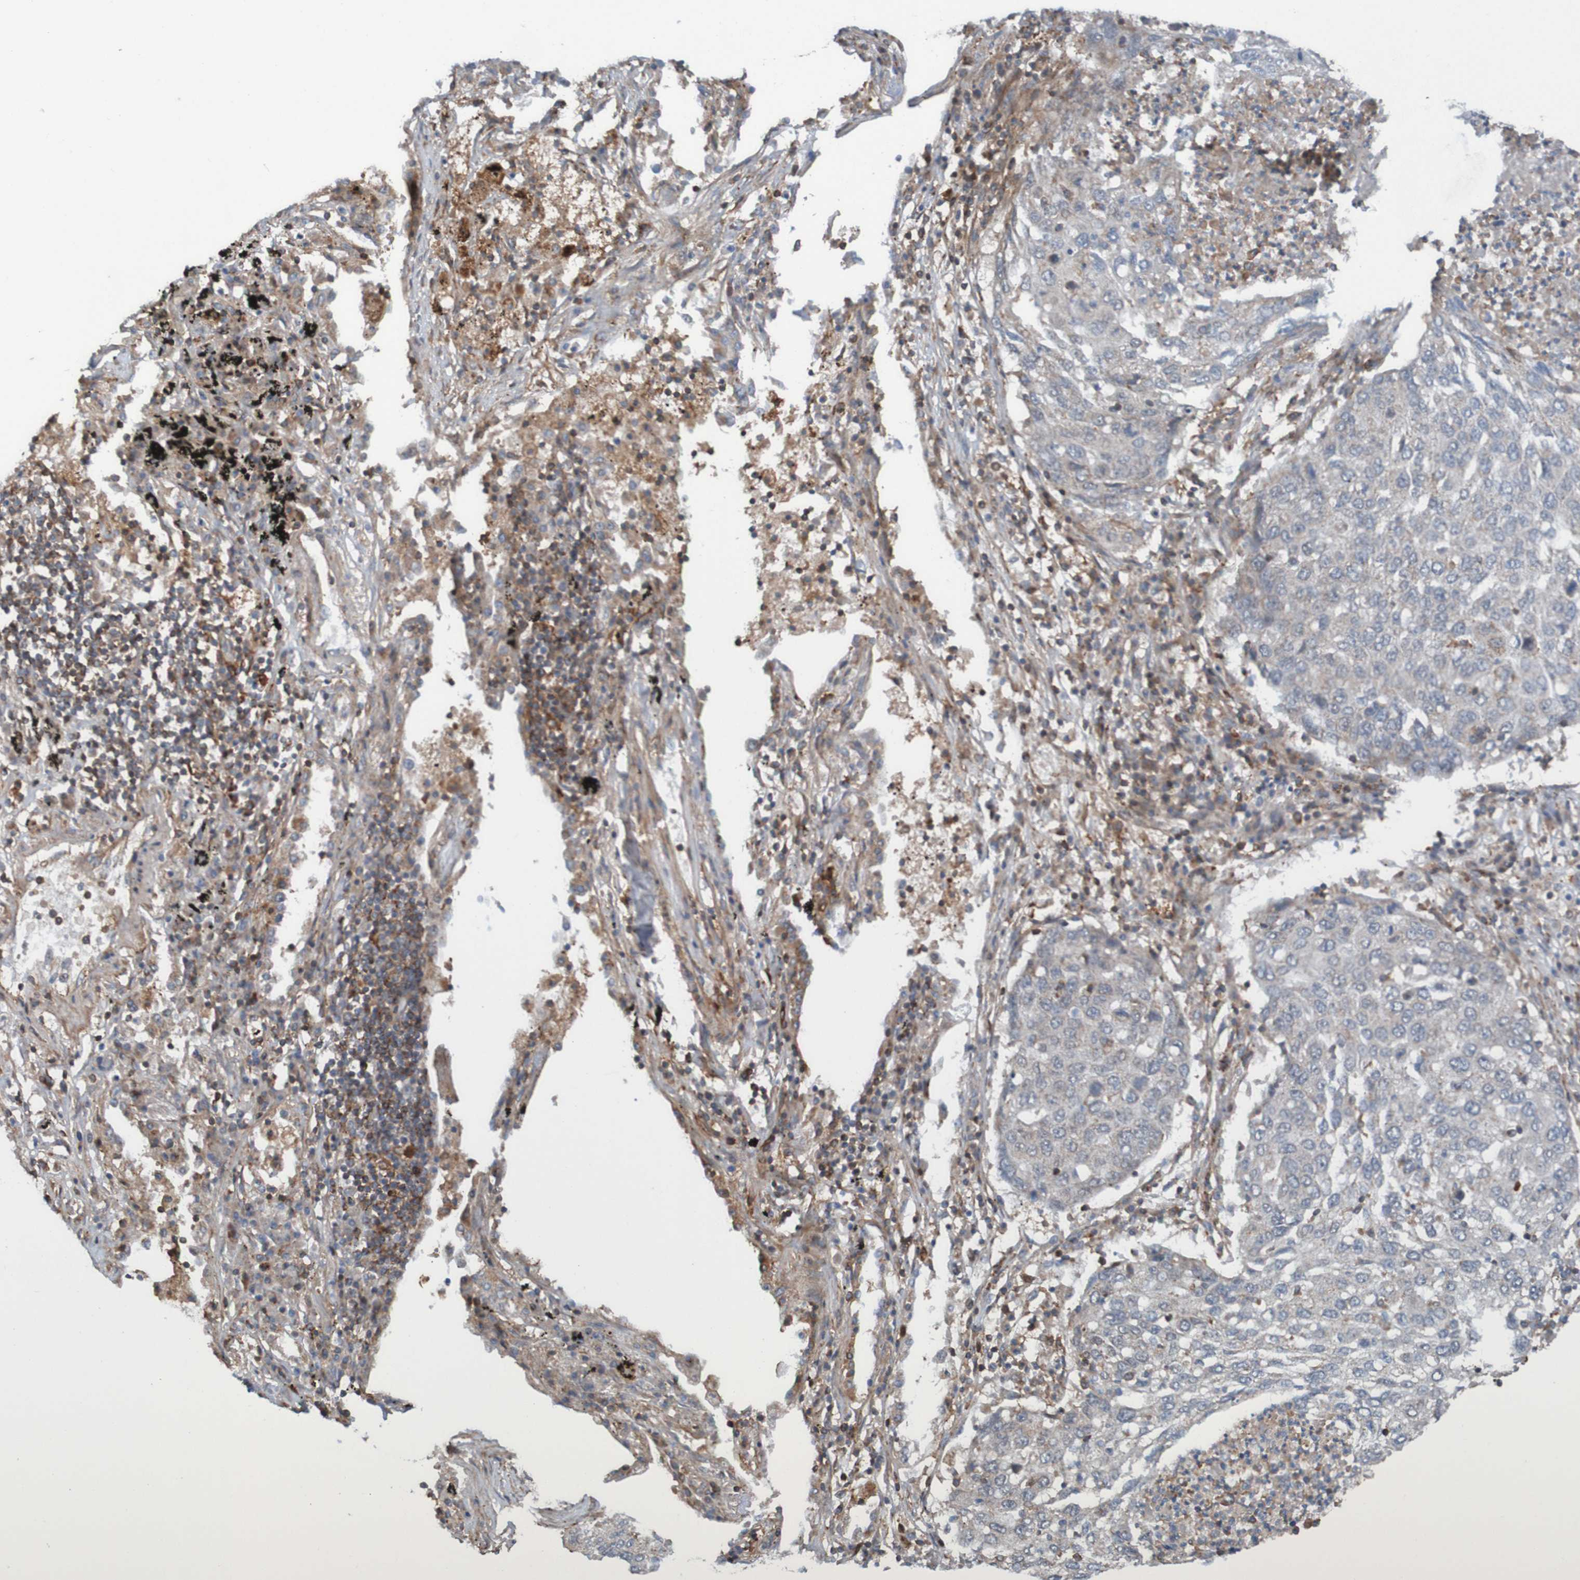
{"staining": {"intensity": "weak", "quantity": ">75%", "location": "cytoplasmic/membranous"}, "tissue": "lung cancer", "cell_type": "Tumor cells", "image_type": "cancer", "snomed": [{"axis": "morphology", "description": "Squamous cell carcinoma, NOS"}, {"axis": "topography", "description": "Lung"}], "caption": "Immunohistochemistry micrograph of human lung cancer (squamous cell carcinoma) stained for a protein (brown), which displays low levels of weak cytoplasmic/membranous positivity in approximately >75% of tumor cells.", "gene": "PDGFB", "patient": {"sex": "female", "age": 63}}